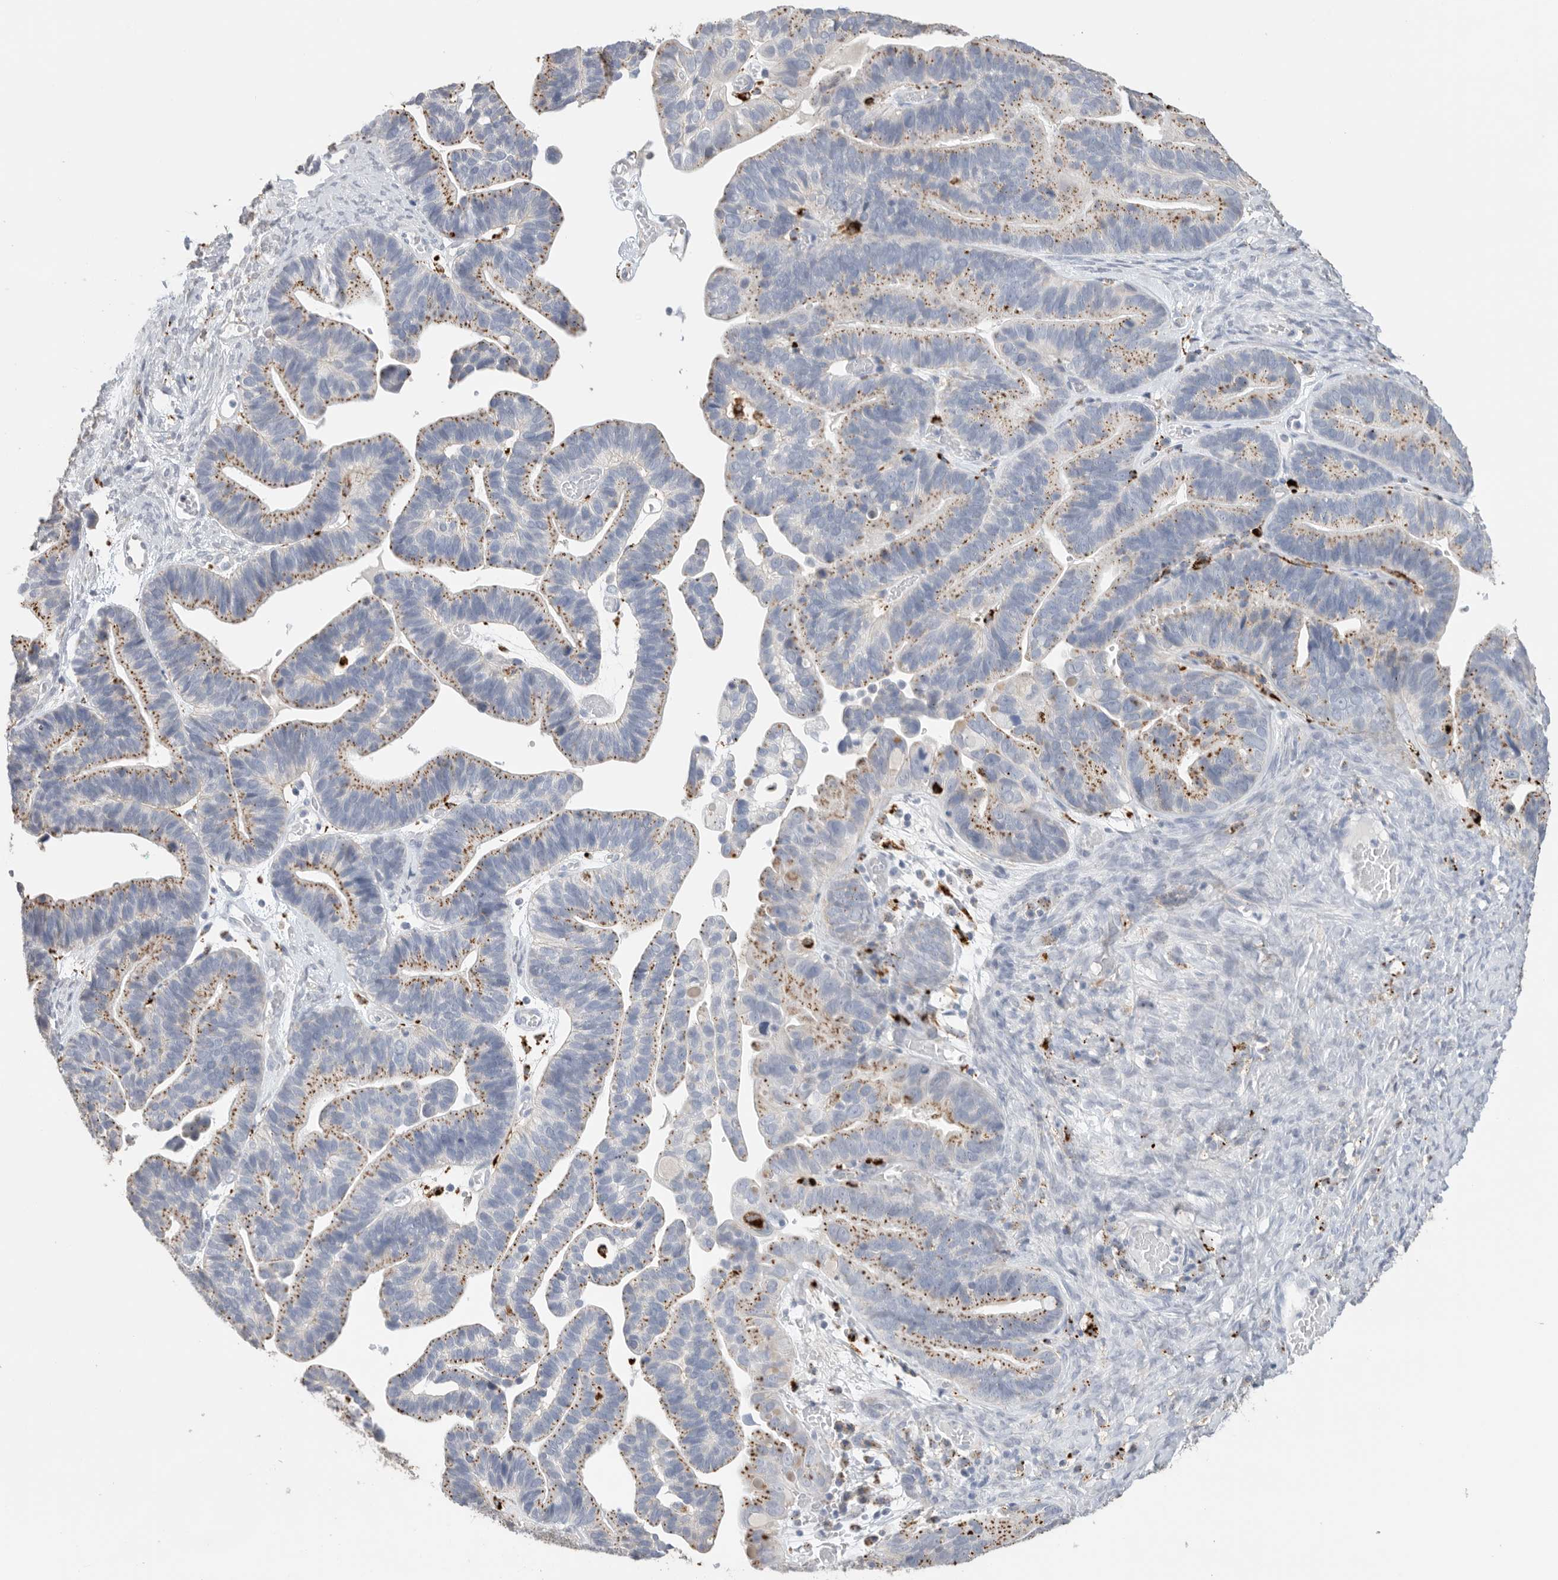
{"staining": {"intensity": "moderate", "quantity": ">75%", "location": "cytoplasmic/membranous"}, "tissue": "ovarian cancer", "cell_type": "Tumor cells", "image_type": "cancer", "snomed": [{"axis": "morphology", "description": "Cystadenocarcinoma, serous, NOS"}, {"axis": "topography", "description": "Ovary"}], "caption": "Ovarian serous cystadenocarcinoma stained with IHC reveals moderate cytoplasmic/membranous staining in about >75% of tumor cells.", "gene": "GGH", "patient": {"sex": "female", "age": 56}}